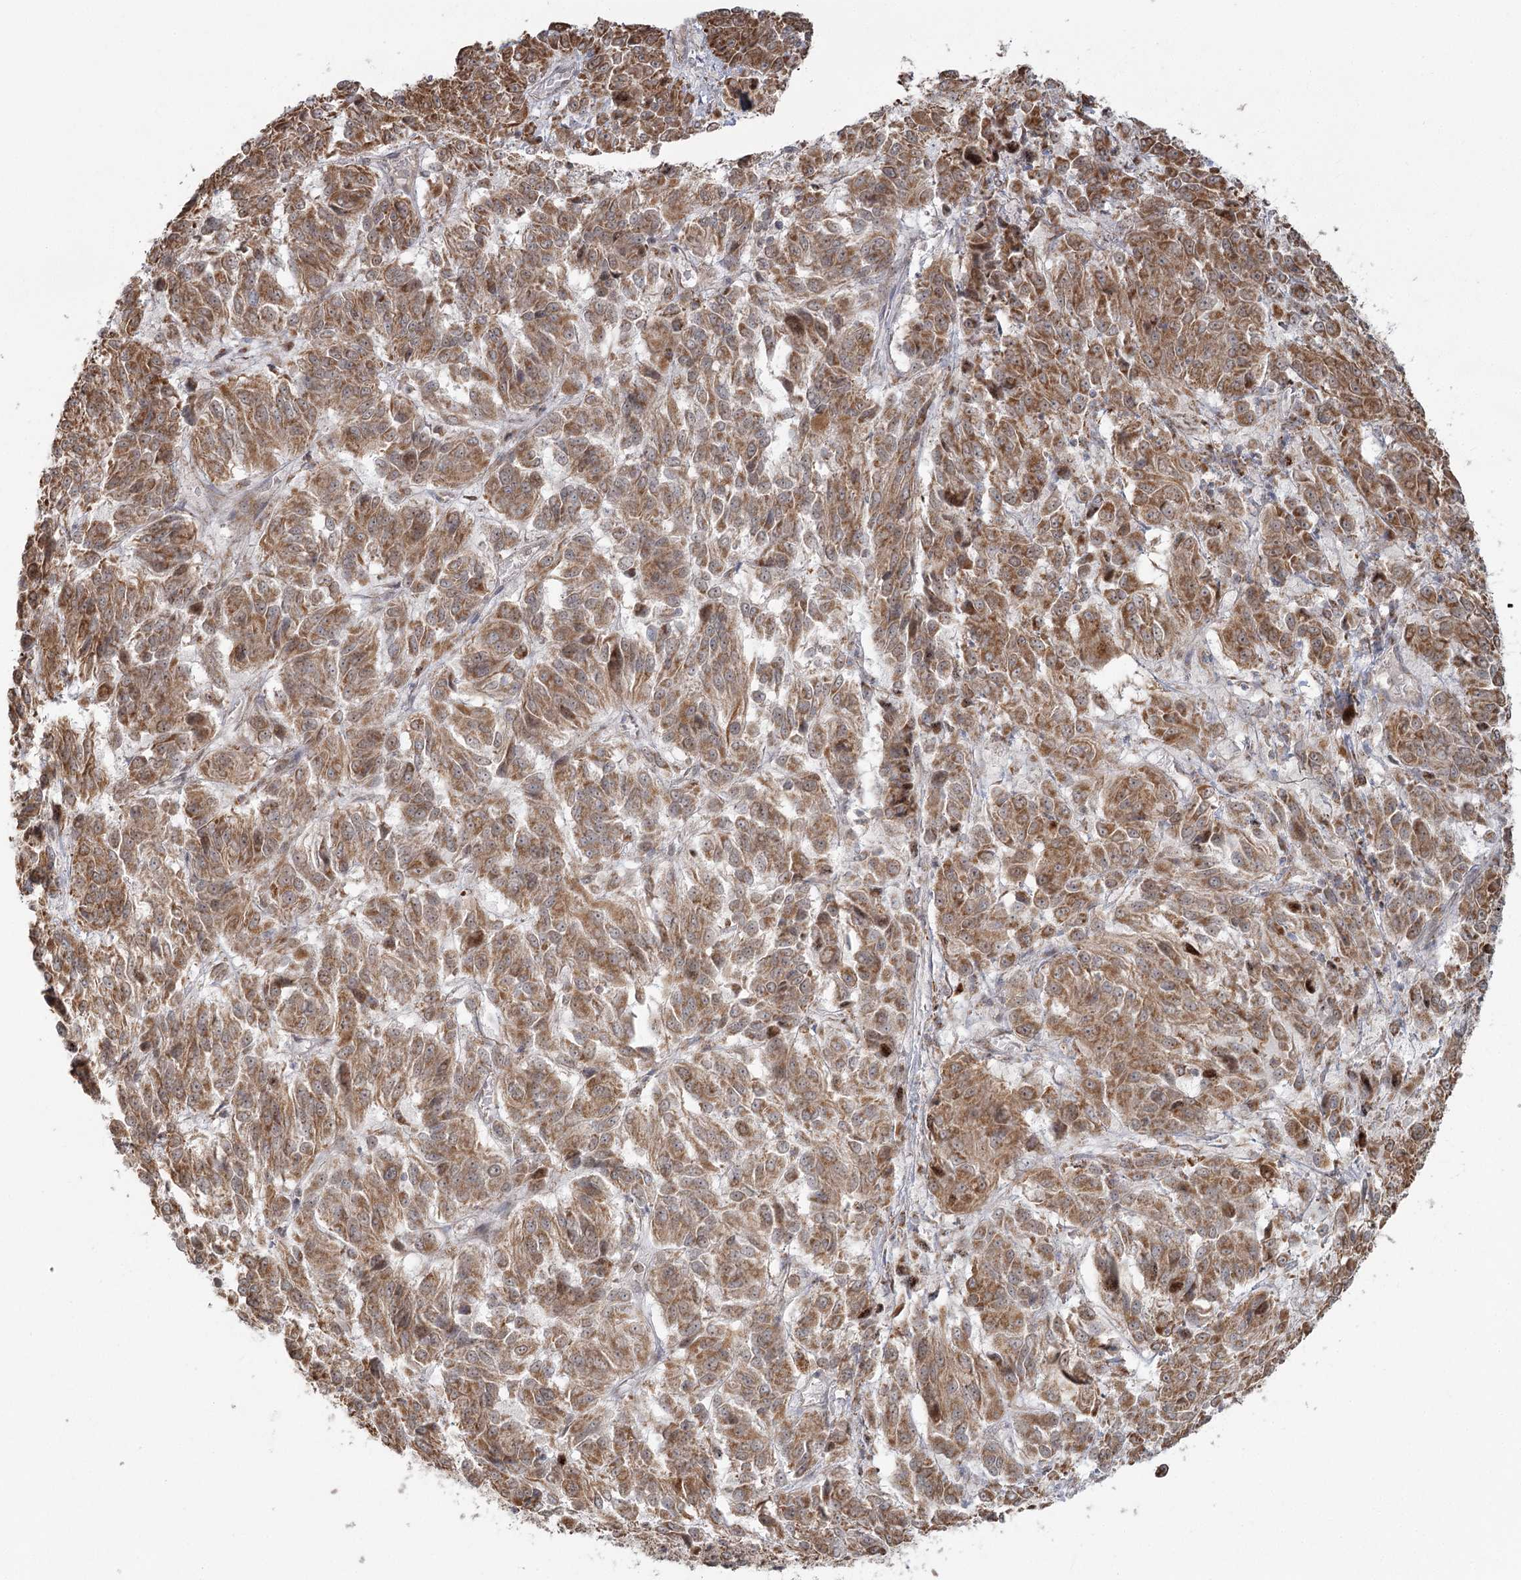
{"staining": {"intensity": "moderate", "quantity": ">75%", "location": "cytoplasmic/membranous"}, "tissue": "melanoma", "cell_type": "Tumor cells", "image_type": "cancer", "snomed": [{"axis": "morphology", "description": "Malignant melanoma, Metastatic site"}, {"axis": "topography", "description": "Lung"}], "caption": "Tumor cells exhibit medium levels of moderate cytoplasmic/membranous staining in approximately >75% of cells in human melanoma. Immunohistochemistry stains the protein in brown and the nuclei are stained blue.", "gene": "LACTB", "patient": {"sex": "male", "age": 64}}